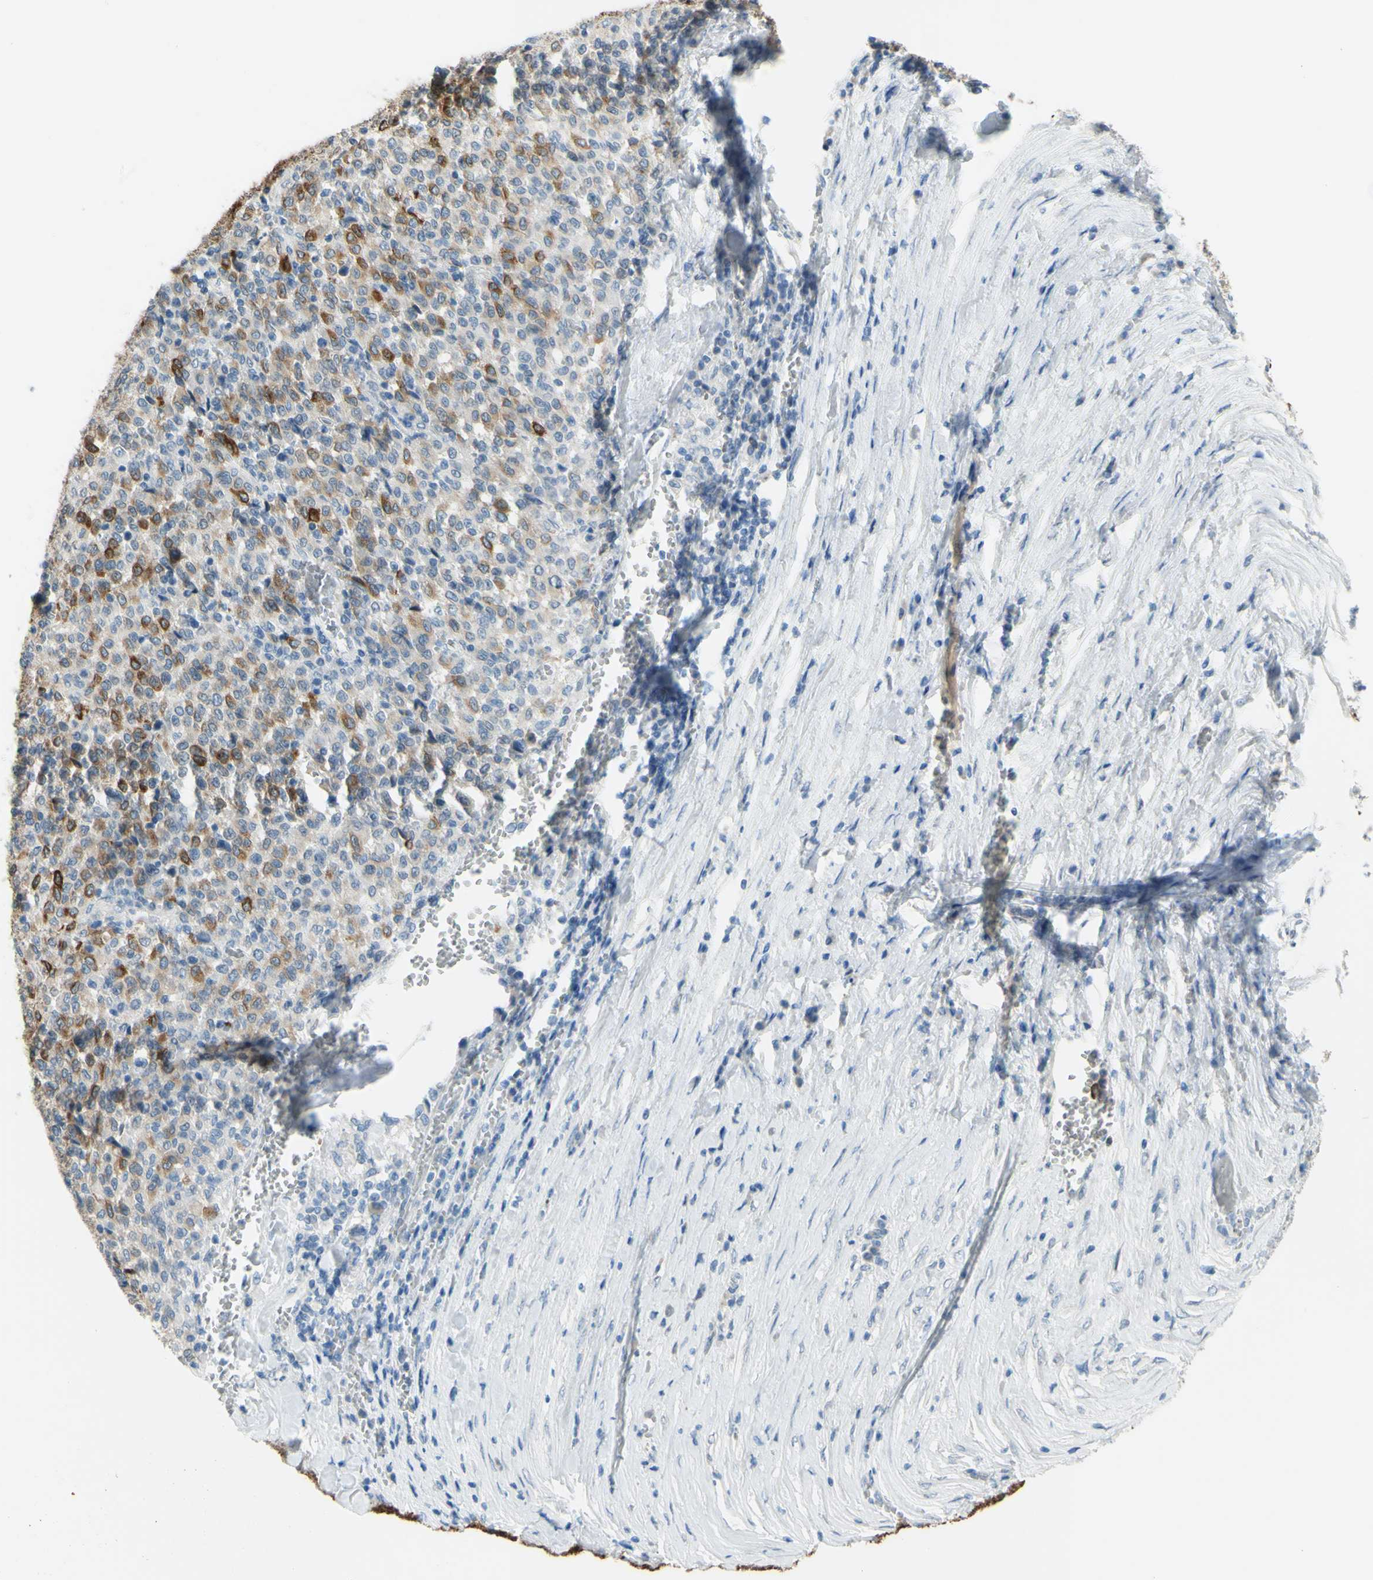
{"staining": {"intensity": "strong", "quantity": "25%-75%", "location": "cytoplasmic/membranous"}, "tissue": "melanoma", "cell_type": "Tumor cells", "image_type": "cancer", "snomed": [{"axis": "morphology", "description": "Malignant melanoma, Metastatic site"}, {"axis": "topography", "description": "Pancreas"}], "caption": "Strong cytoplasmic/membranous positivity for a protein is present in approximately 25%-75% of tumor cells of malignant melanoma (metastatic site) using immunohistochemistry.", "gene": "DCT", "patient": {"sex": "female", "age": 30}}